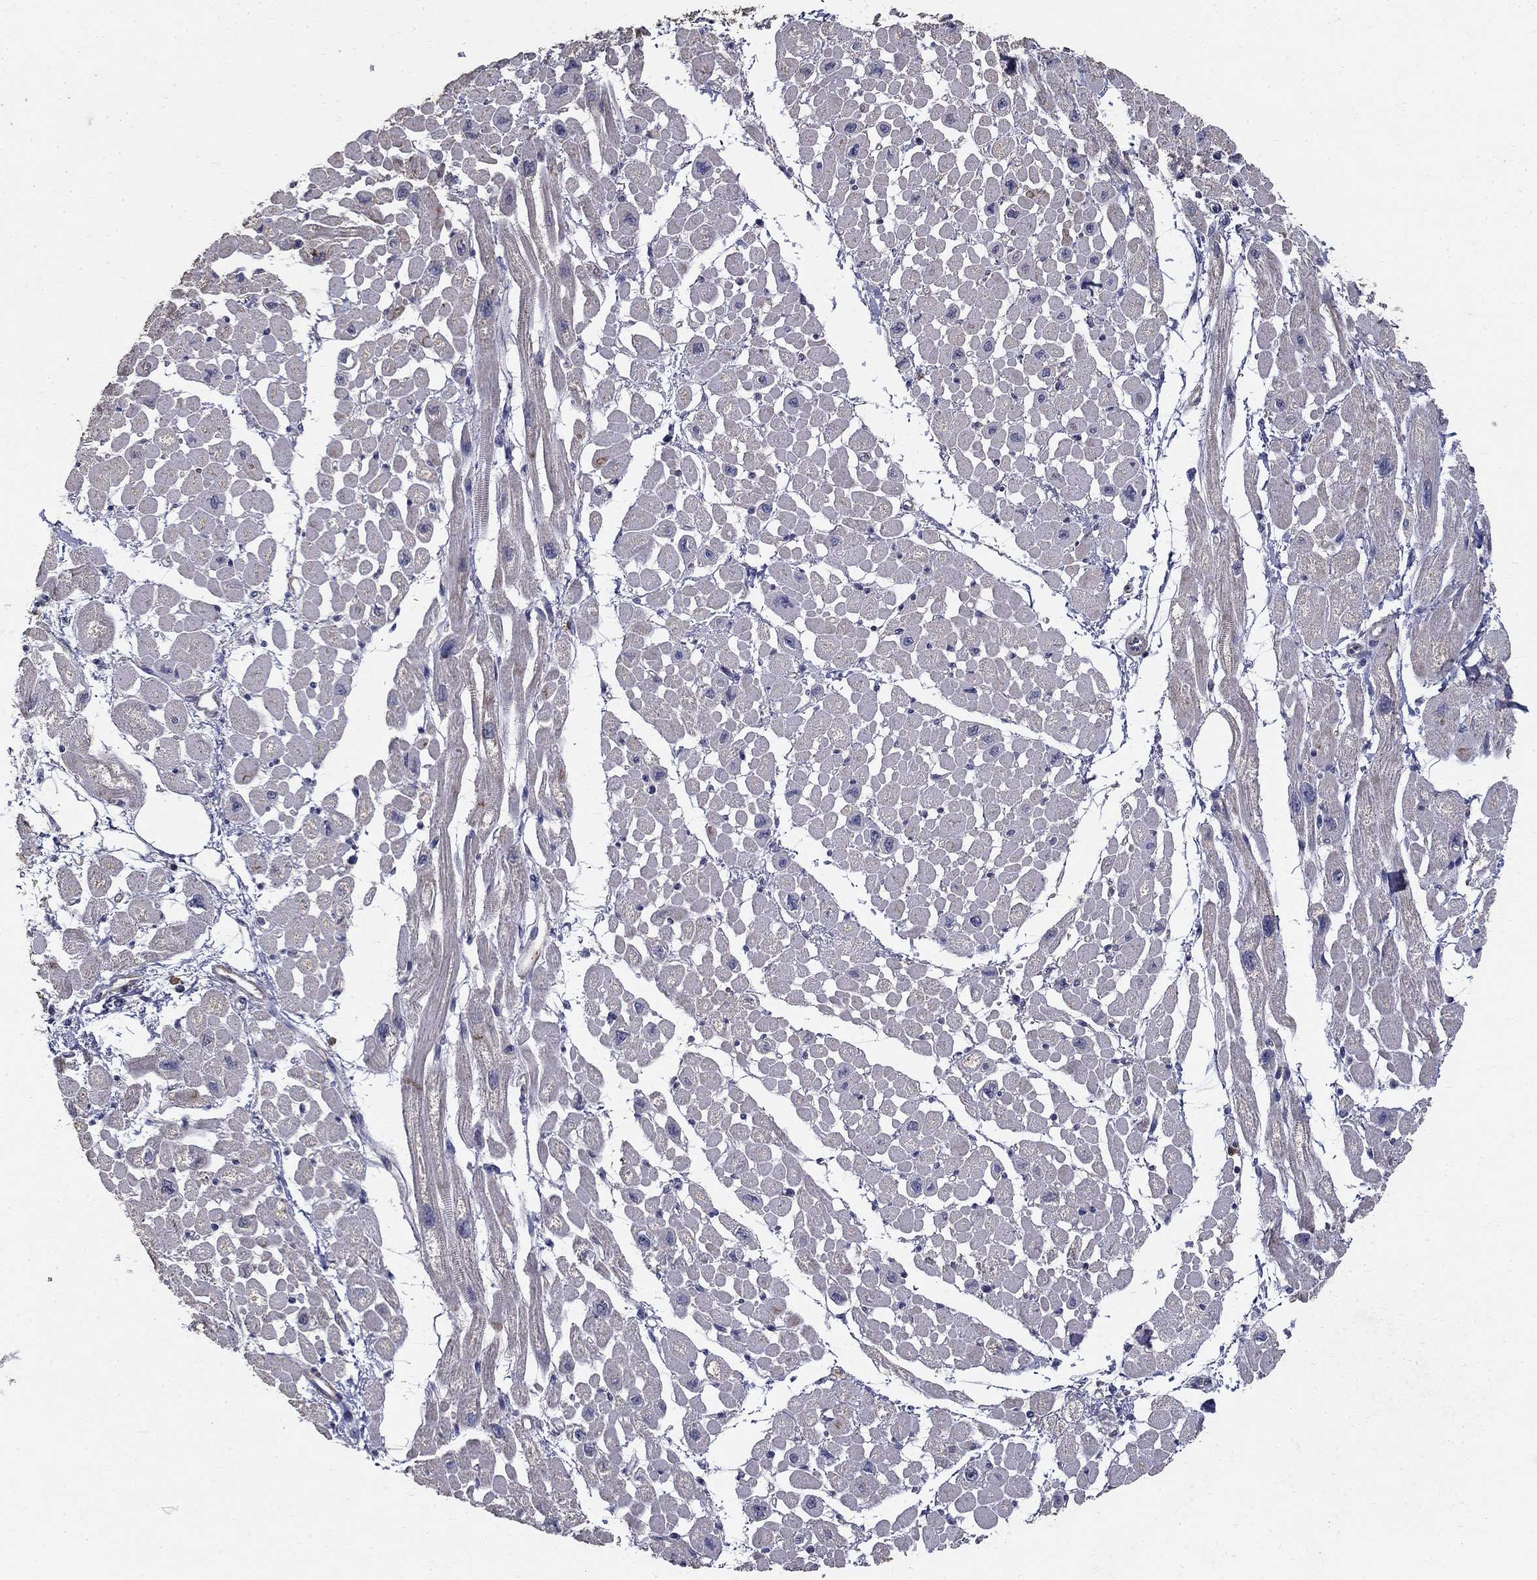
{"staining": {"intensity": "negative", "quantity": "none", "location": "none"}, "tissue": "heart muscle", "cell_type": "Cardiomyocytes", "image_type": "normal", "snomed": [{"axis": "morphology", "description": "Normal tissue, NOS"}, {"axis": "topography", "description": "Heart"}], "caption": "Heart muscle stained for a protein using immunohistochemistry exhibits no staining cardiomyocytes.", "gene": "MPP2", "patient": {"sex": "male", "age": 66}}